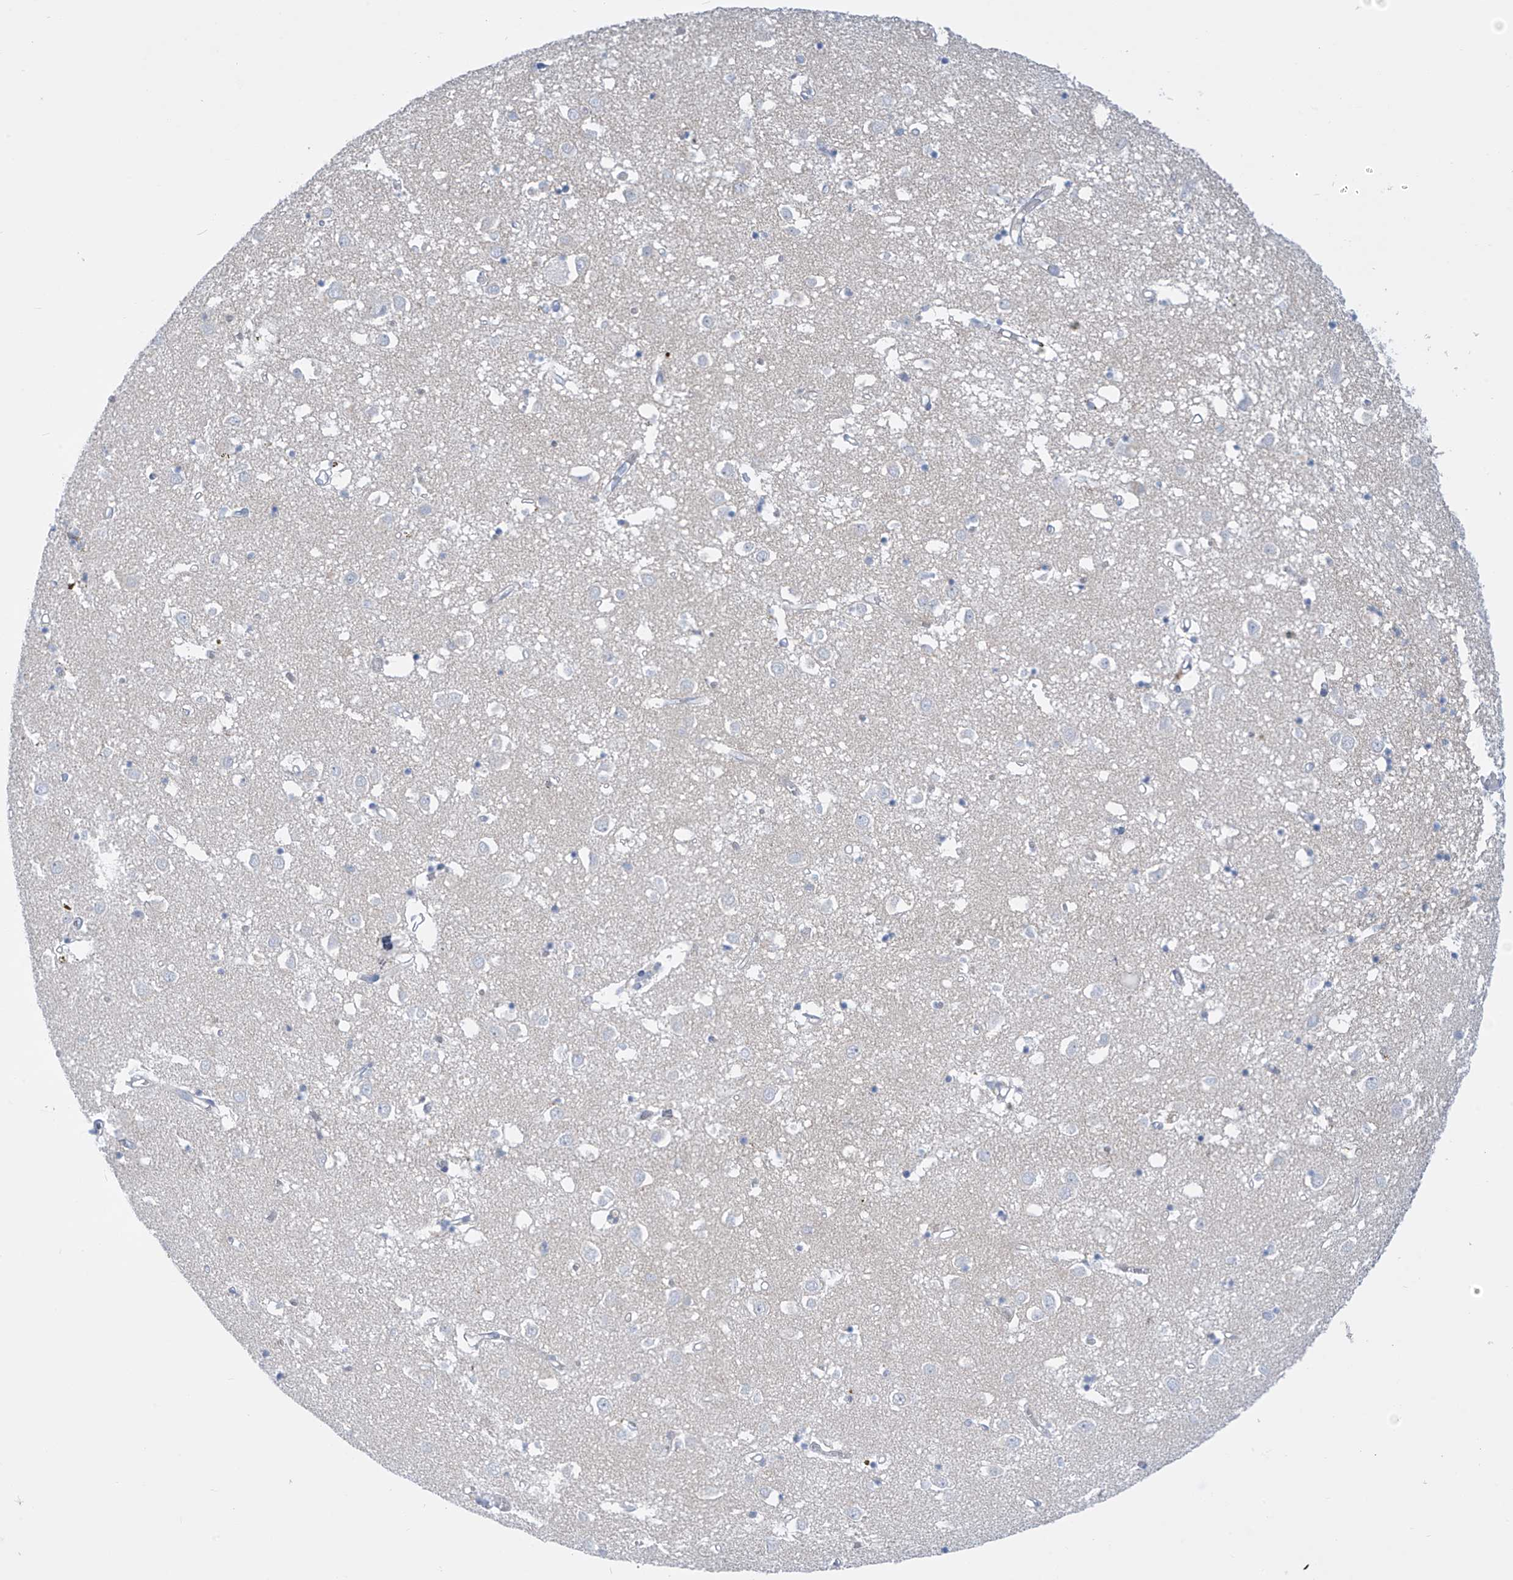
{"staining": {"intensity": "negative", "quantity": "none", "location": "none"}, "tissue": "caudate", "cell_type": "Glial cells", "image_type": "normal", "snomed": [{"axis": "morphology", "description": "Normal tissue, NOS"}, {"axis": "topography", "description": "Lateral ventricle wall"}], "caption": "The micrograph shows no staining of glial cells in normal caudate. The staining was performed using DAB (3,3'-diaminobenzidine) to visualize the protein expression in brown, while the nuclei were stained in blue with hematoxylin (Magnification: 20x).", "gene": "FABP2", "patient": {"sex": "male", "age": 70}}